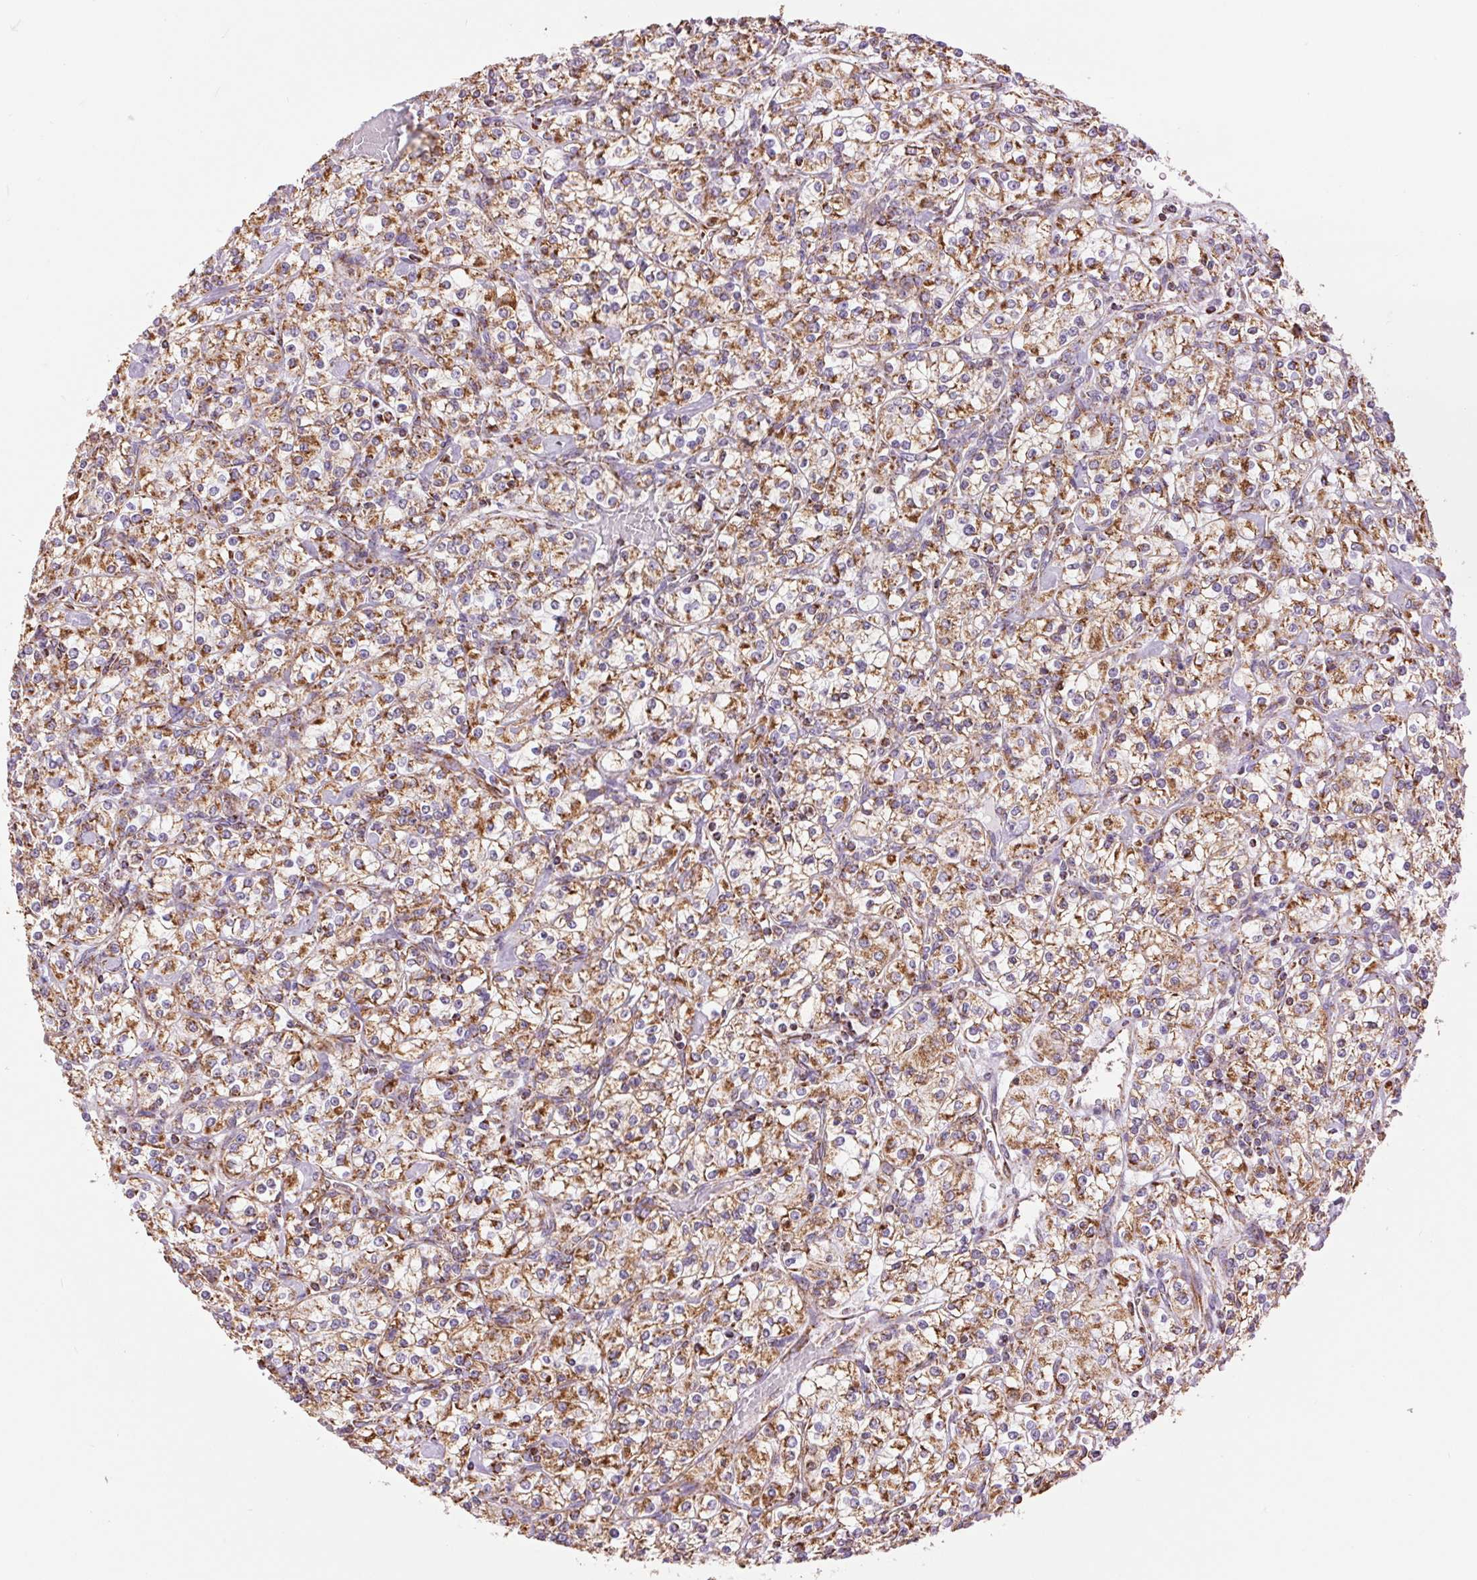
{"staining": {"intensity": "strong", "quantity": ">75%", "location": "cytoplasmic/membranous"}, "tissue": "renal cancer", "cell_type": "Tumor cells", "image_type": "cancer", "snomed": [{"axis": "morphology", "description": "Adenocarcinoma, NOS"}, {"axis": "topography", "description": "Kidney"}], "caption": "Protein expression analysis of adenocarcinoma (renal) shows strong cytoplasmic/membranous expression in about >75% of tumor cells. (DAB (3,3'-diaminobenzidine) IHC with brightfield microscopy, high magnification).", "gene": "ATP5PB", "patient": {"sex": "male", "age": 77}}